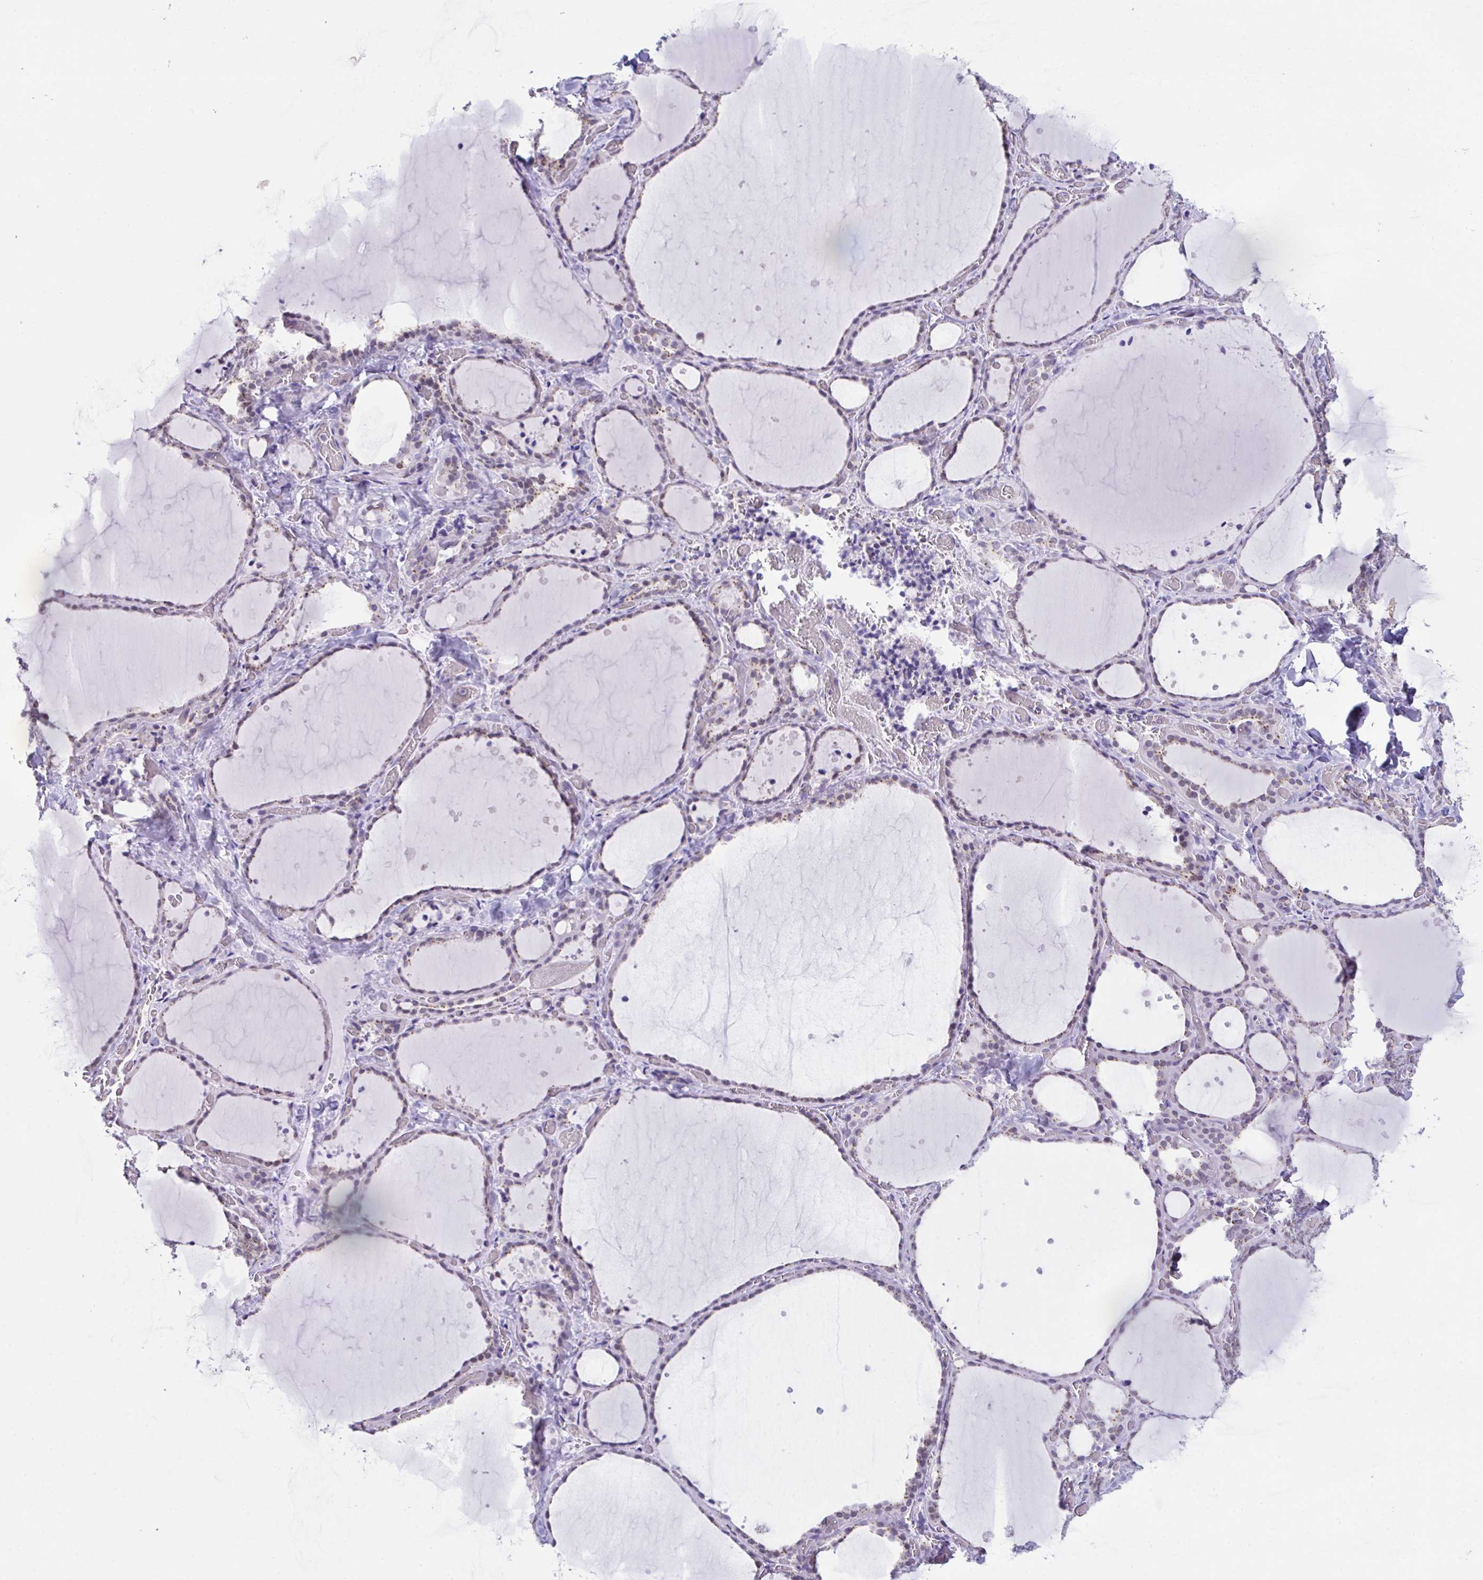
{"staining": {"intensity": "moderate", "quantity": "25%-75%", "location": "cytoplasmic/membranous,nuclear"}, "tissue": "thyroid gland", "cell_type": "Glandular cells", "image_type": "normal", "snomed": [{"axis": "morphology", "description": "Normal tissue, NOS"}, {"axis": "topography", "description": "Thyroid gland"}], "caption": "Moderate cytoplasmic/membranous,nuclear positivity for a protein is identified in approximately 25%-75% of glandular cells of normal thyroid gland using immunohistochemistry.", "gene": "SCLY", "patient": {"sex": "female", "age": 36}}